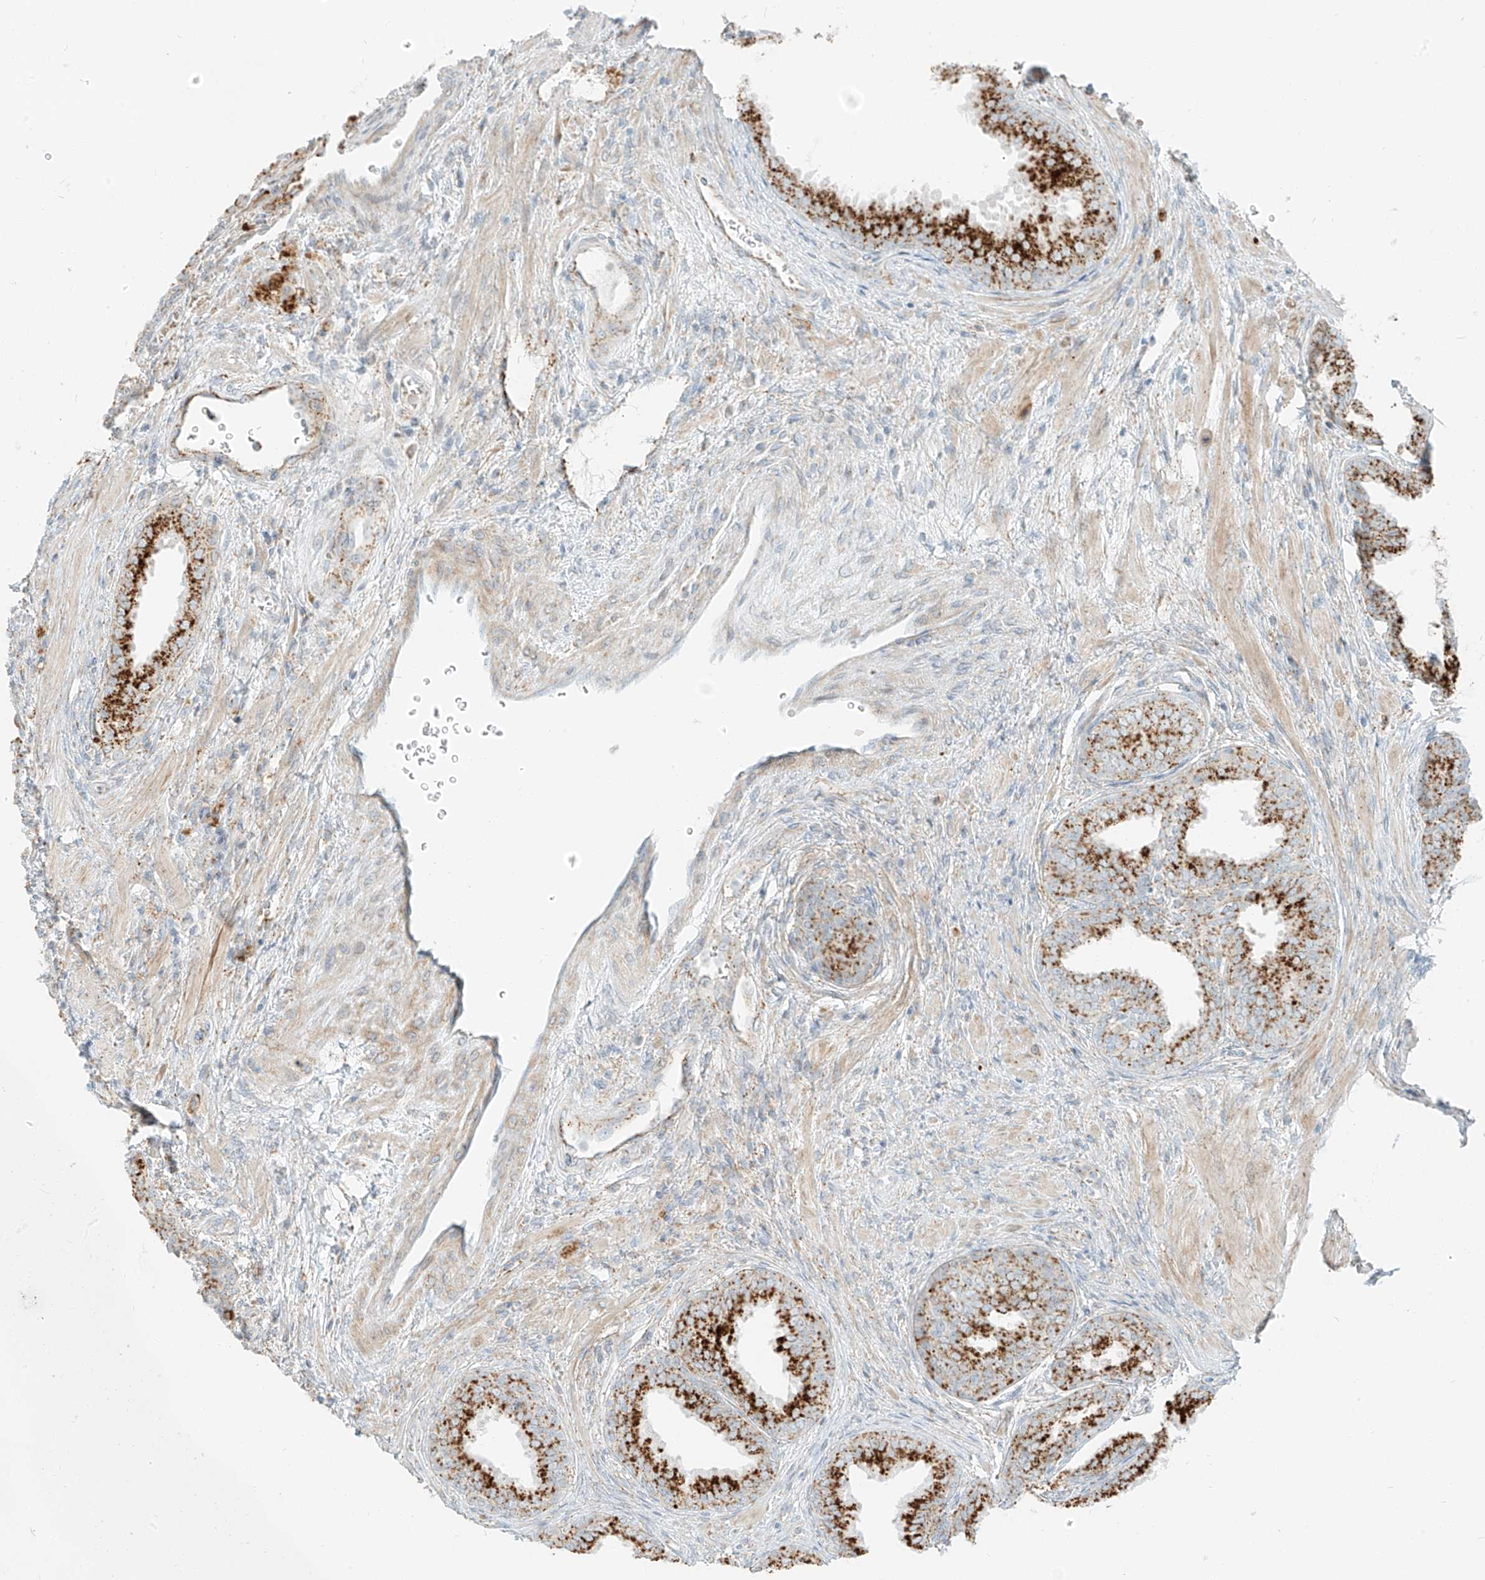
{"staining": {"intensity": "strong", "quantity": ">75%", "location": "cytoplasmic/membranous"}, "tissue": "prostate", "cell_type": "Glandular cells", "image_type": "normal", "snomed": [{"axis": "morphology", "description": "Normal tissue, NOS"}, {"axis": "topography", "description": "Prostate"}], "caption": "High-magnification brightfield microscopy of benign prostate stained with DAB (3,3'-diaminobenzidine) (brown) and counterstained with hematoxylin (blue). glandular cells exhibit strong cytoplasmic/membranous expression is present in approximately>75% of cells. Using DAB (3,3'-diaminobenzidine) (brown) and hematoxylin (blue) stains, captured at high magnification using brightfield microscopy.", "gene": "SLC35F6", "patient": {"sex": "male", "age": 76}}